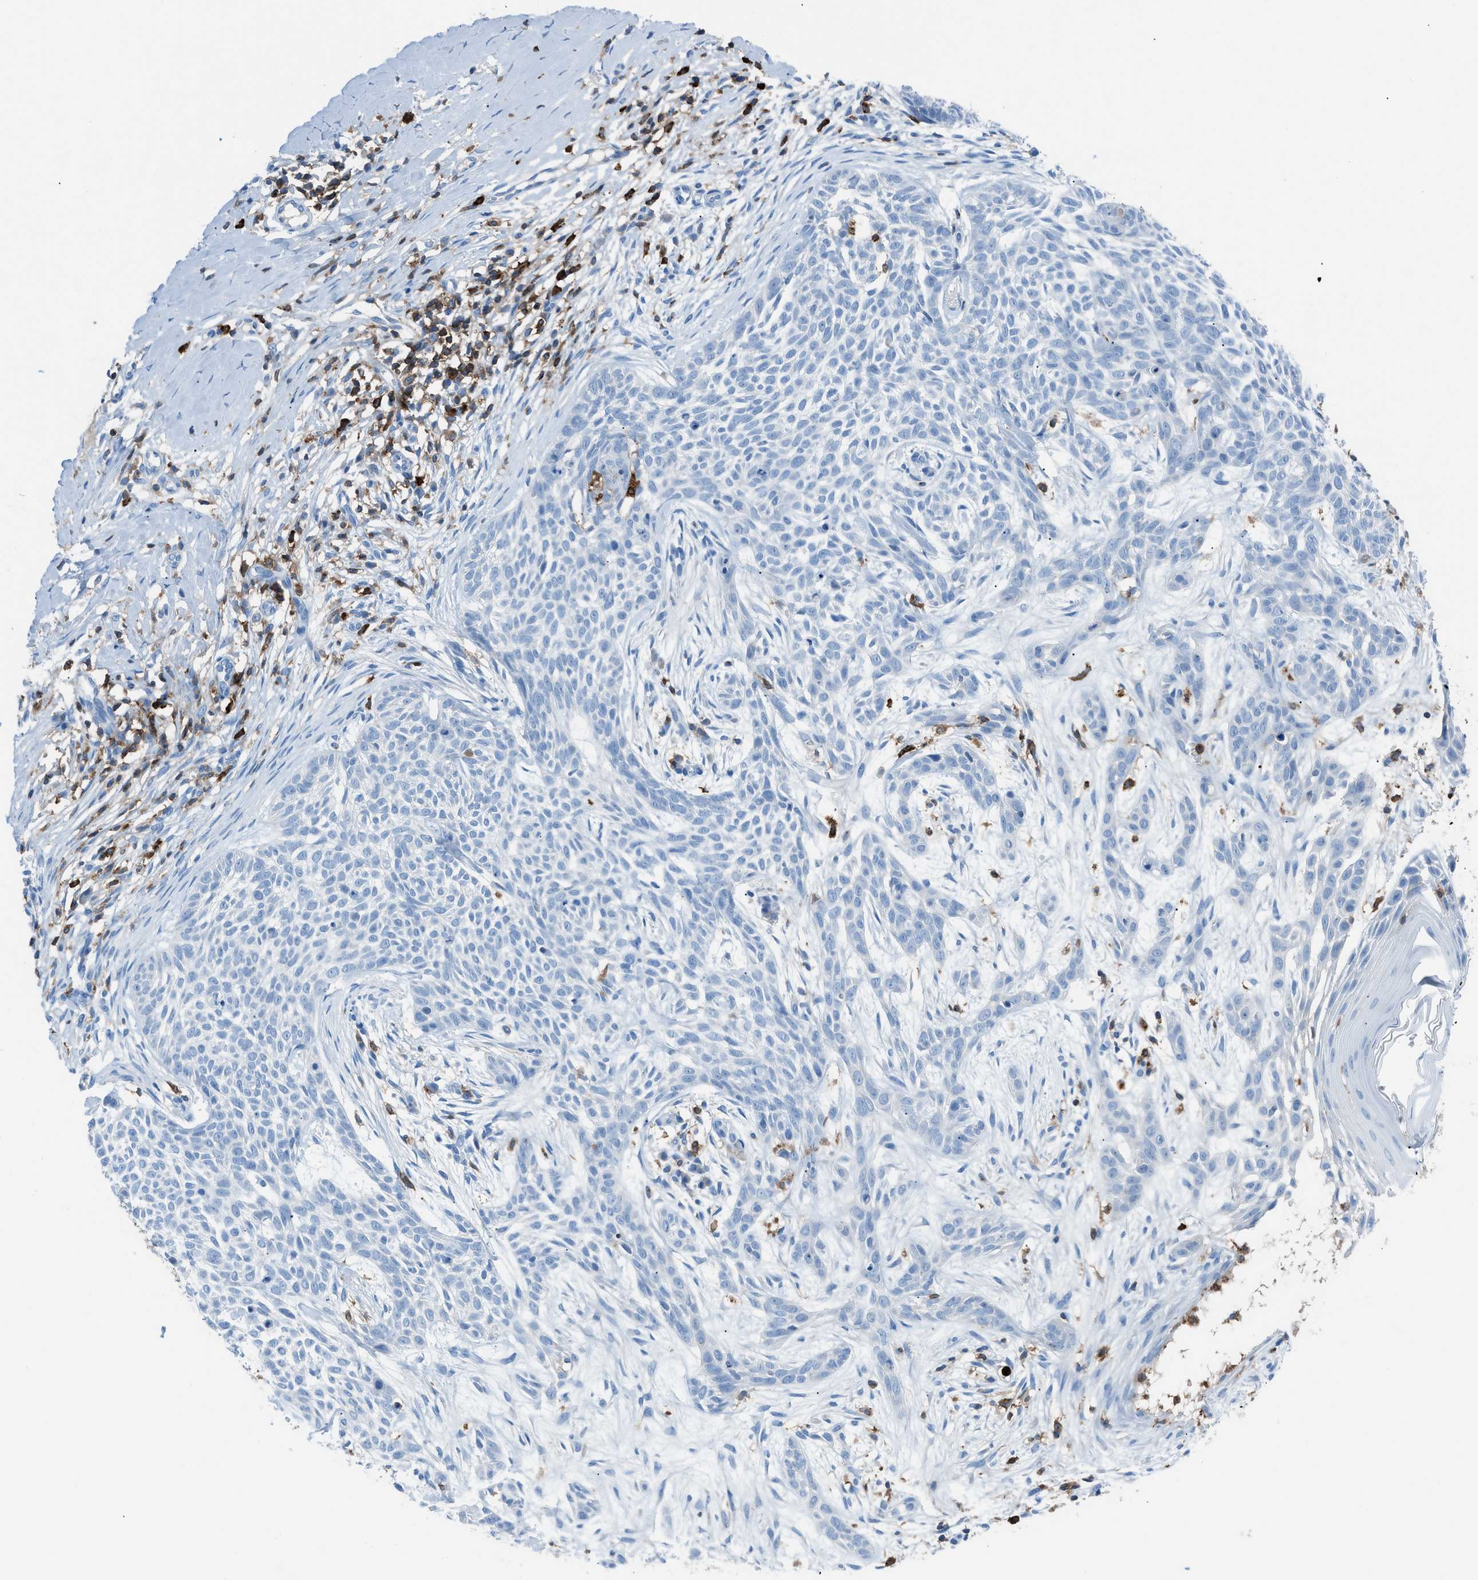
{"staining": {"intensity": "negative", "quantity": "none", "location": "none"}, "tissue": "skin cancer", "cell_type": "Tumor cells", "image_type": "cancer", "snomed": [{"axis": "morphology", "description": "Basal cell carcinoma"}, {"axis": "topography", "description": "Skin"}], "caption": "This micrograph is of skin cancer stained with immunohistochemistry to label a protein in brown with the nuclei are counter-stained blue. There is no positivity in tumor cells.", "gene": "ITGB2", "patient": {"sex": "female", "age": 59}}